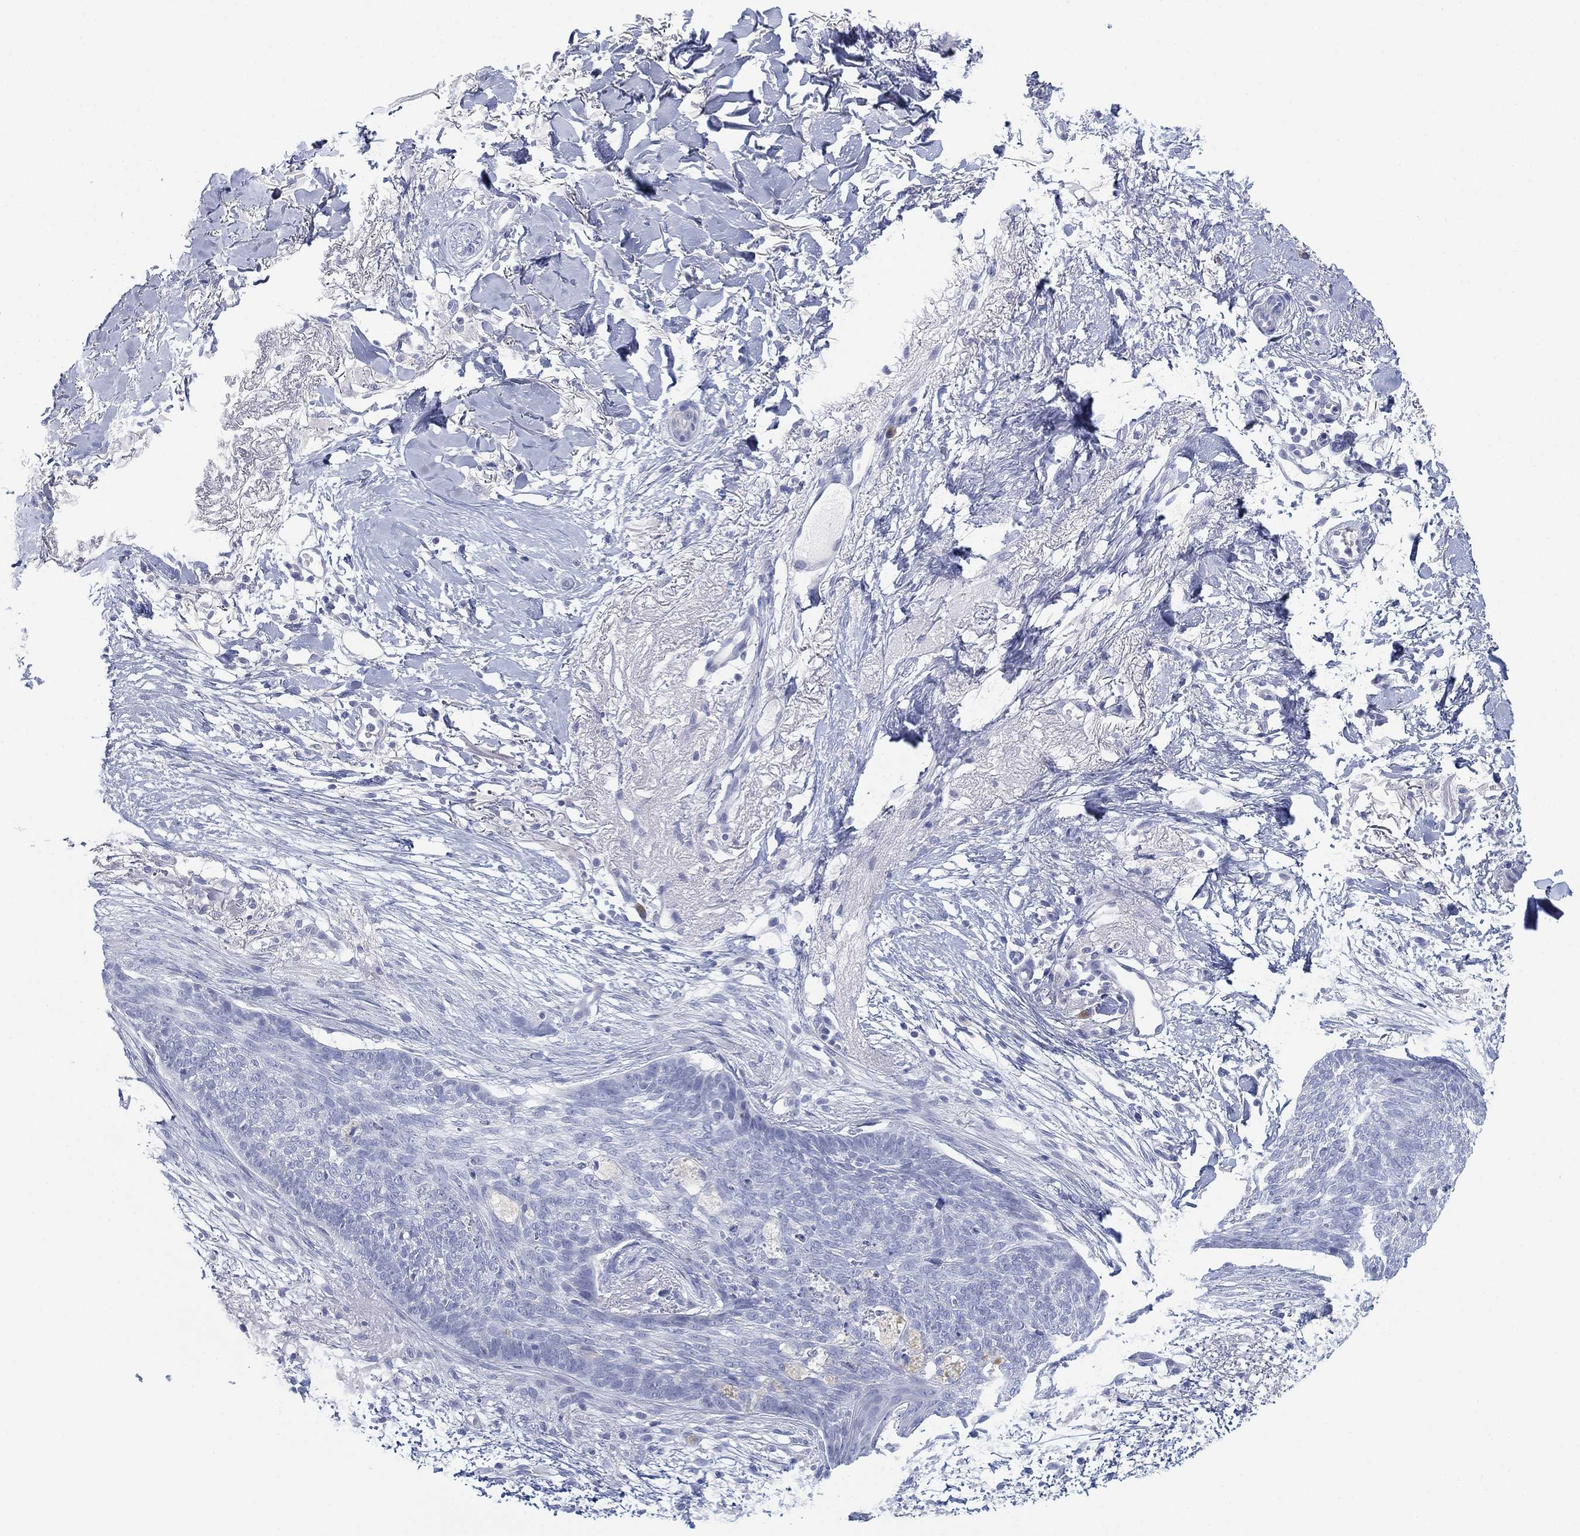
{"staining": {"intensity": "negative", "quantity": "none", "location": "none"}, "tissue": "skin cancer", "cell_type": "Tumor cells", "image_type": "cancer", "snomed": [{"axis": "morphology", "description": "Normal tissue, NOS"}, {"axis": "morphology", "description": "Basal cell carcinoma"}, {"axis": "topography", "description": "Skin"}], "caption": "The image exhibits no significant staining in tumor cells of skin cancer.", "gene": "GCNA", "patient": {"sex": "male", "age": 84}}